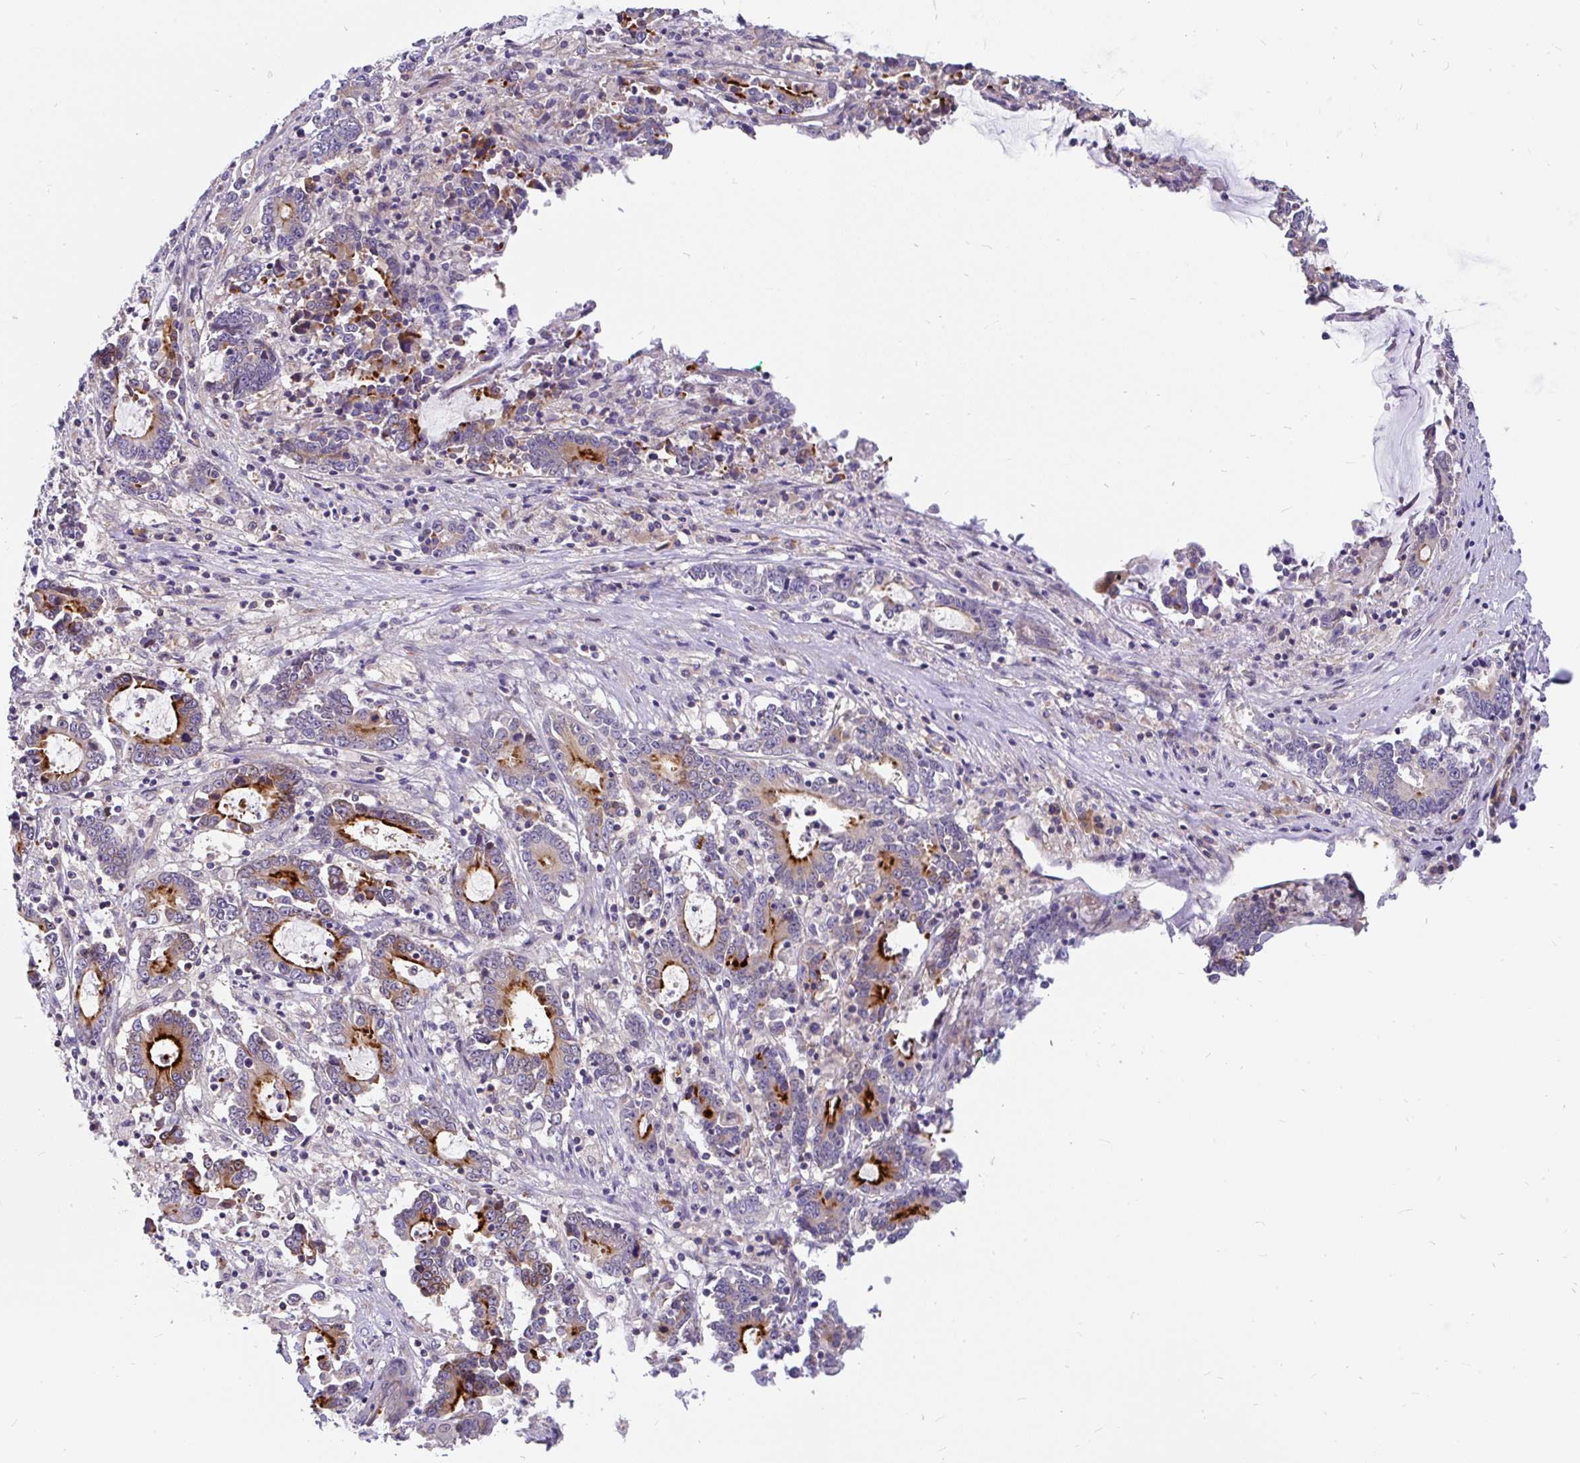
{"staining": {"intensity": "strong", "quantity": "25%-75%", "location": "cytoplasmic/membranous"}, "tissue": "stomach cancer", "cell_type": "Tumor cells", "image_type": "cancer", "snomed": [{"axis": "morphology", "description": "Adenocarcinoma, NOS"}, {"axis": "topography", "description": "Stomach, upper"}], "caption": "Protein analysis of stomach cancer tissue demonstrates strong cytoplasmic/membranous staining in about 25%-75% of tumor cells.", "gene": "LRRC26", "patient": {"sex": "male", "age": 68}}